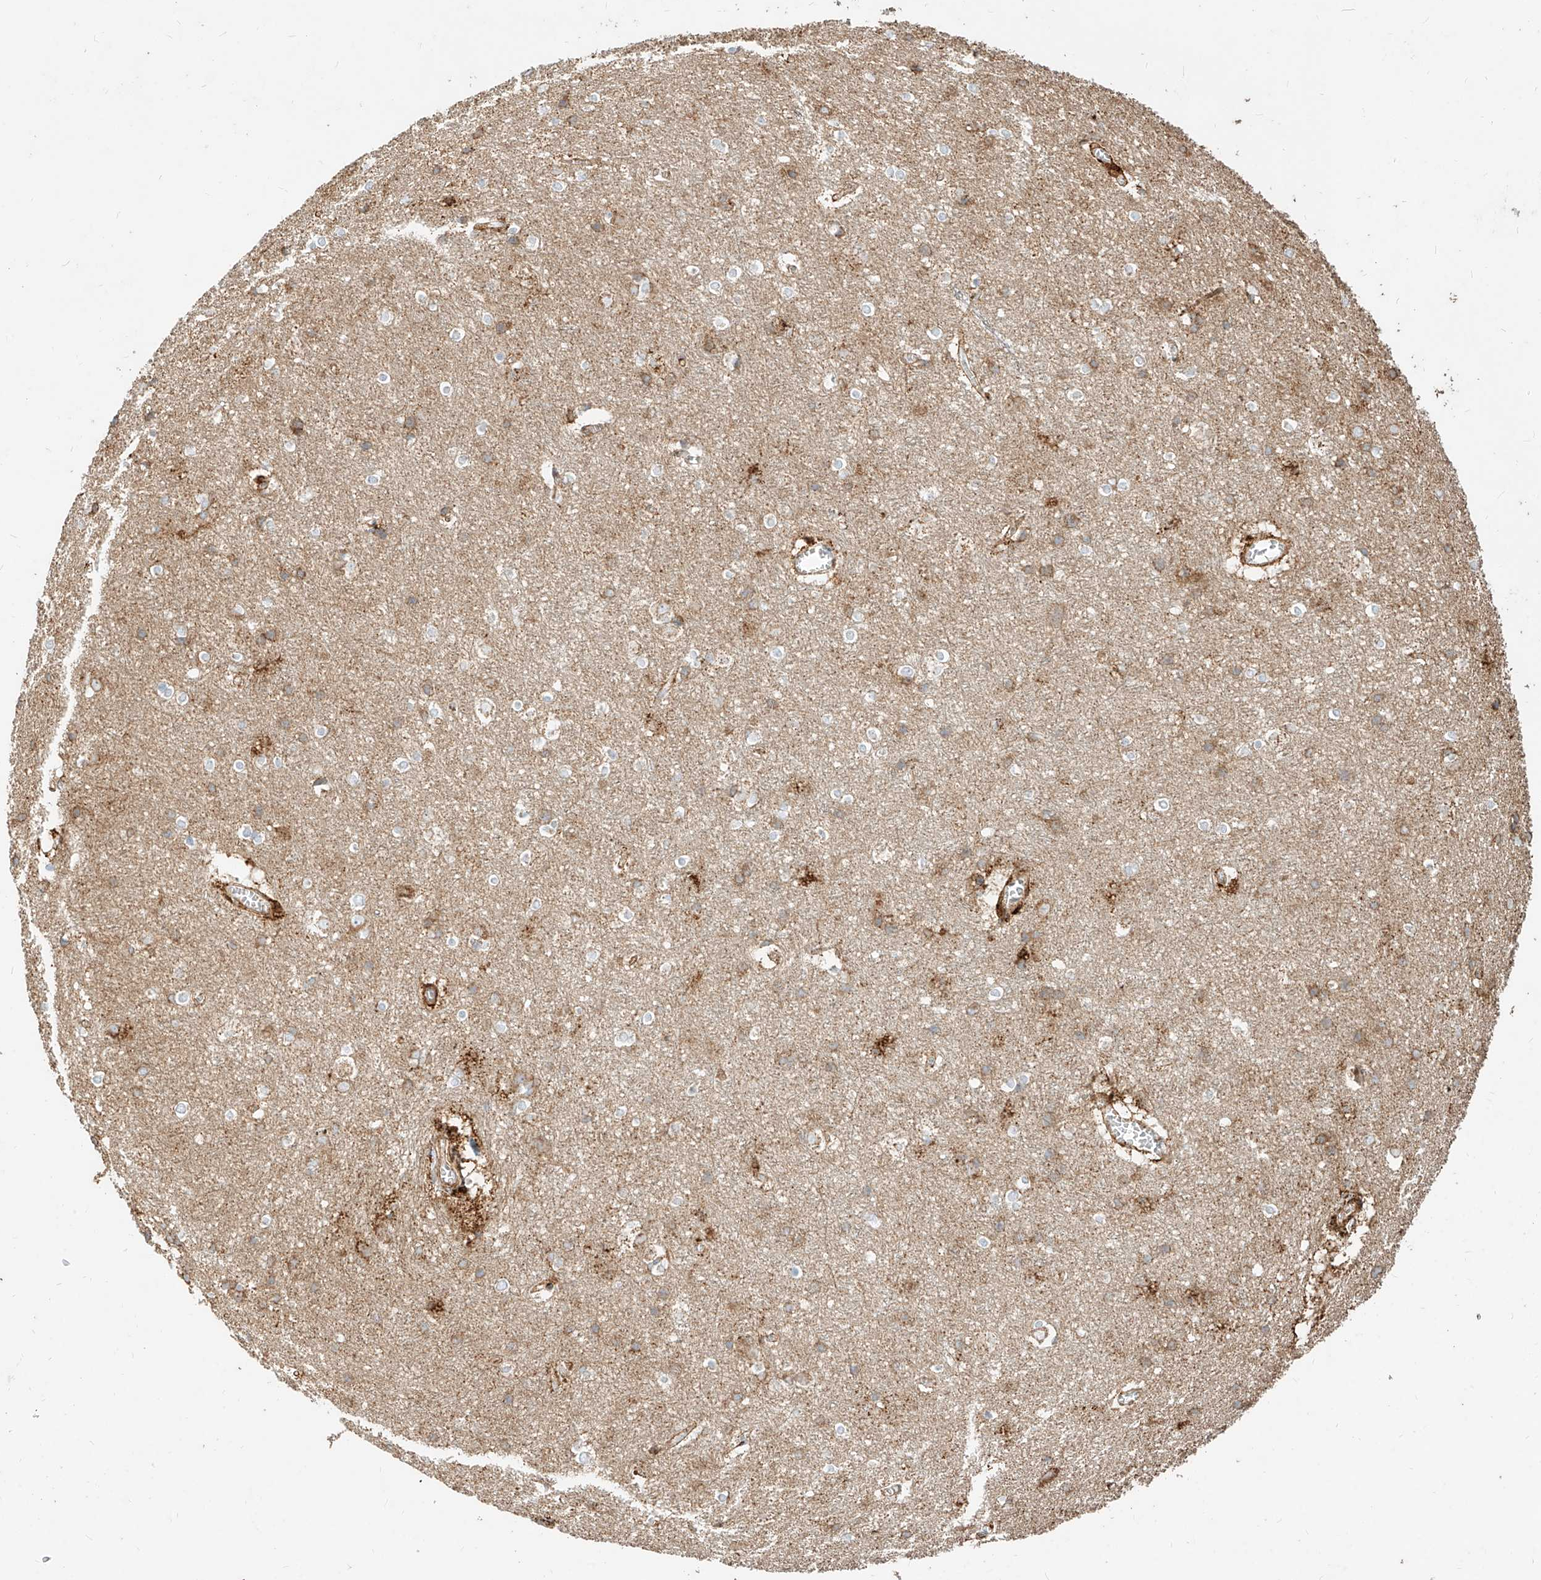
{"staining": {"intensity": "moderate", "quantity": ">75%", "location": "cytoplasmic/membranous"}, "tissue": "cerebral cortex", "cell_type": "Endothelial cells", "image_type": "normal", "snomed": [{"axis": "morphology", "description": "Normal tissue, NOS"}, {"axis": "topography", "description": "Cerebral cortex"}], "caption": "The histopathology image displays a brown stain indicating the presence of a protein in the cytoplasmic/membranous of endothelial cells in cerebral cortex. (IHC, brightfield microscopy, high magnification).", "gene": "MTX2", "patient": {"sex": "male", "age": 54}}